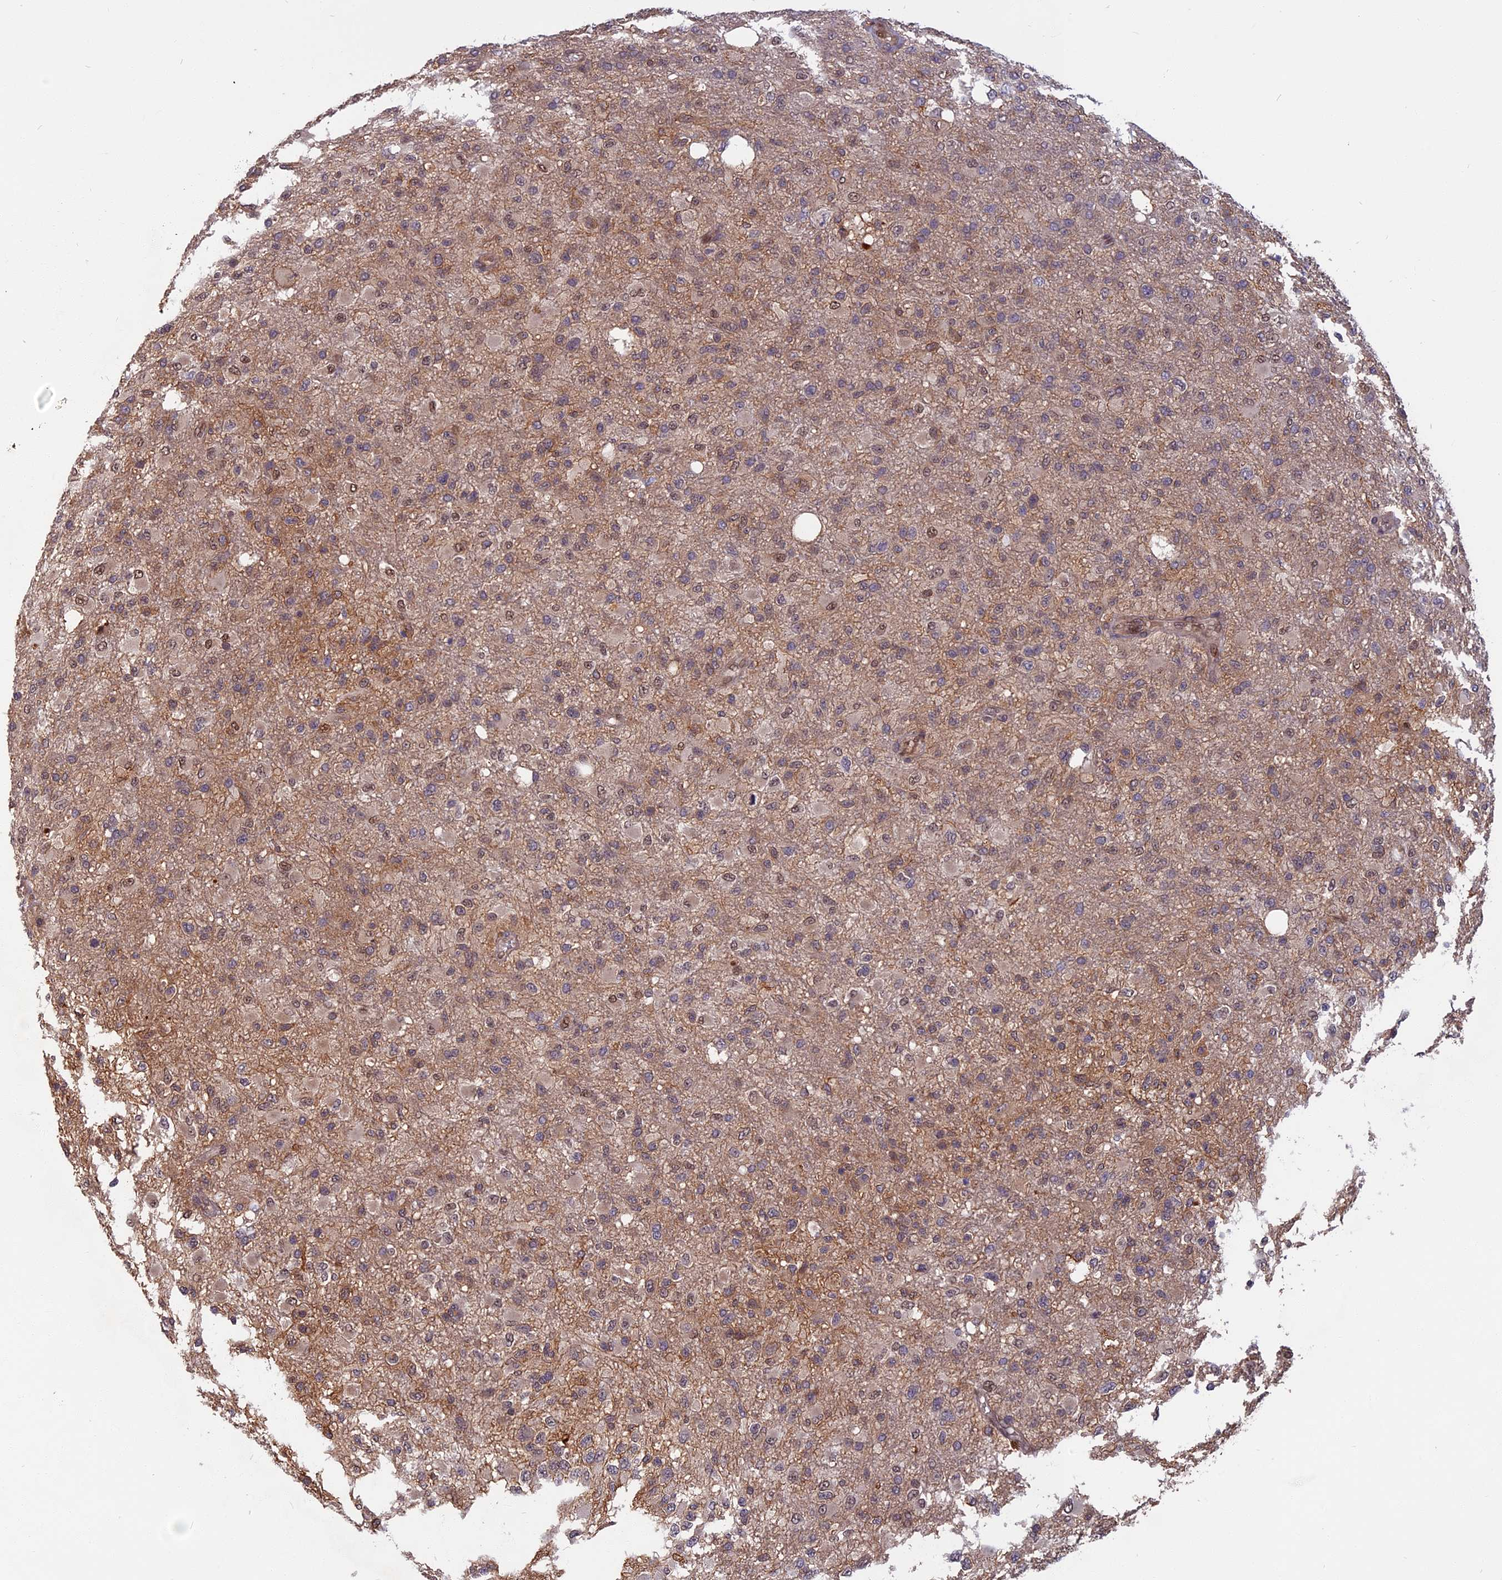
{"staining": {"intensity": "weak", "quantity": "25%-75%", "location": "cytoplasmic/membranous,nuclear"}, "tissue": "glioma", "cell_type": "Tumor cells", "image_type": "cancer", "snomed": [{"axis": "morphology", "description": "Glioma, malignant, High grade"}, {"axis": "topography", "description": "Brain"}], "caption": "DAB (3,3'-diaminobenzidine) immunohistochemical staining of human malignant glioma (high-grade) reveals weak cytoplasmic/membranous and nuclear protein staining in about 25%-75% of tumor cells. The staining is performed using DAB brown chromogen to label protein expression. The nuclei are counter-stained blue using hematoxylin.", "gene": "SPG11", "patient": {"sex": "female", "age": 74}}